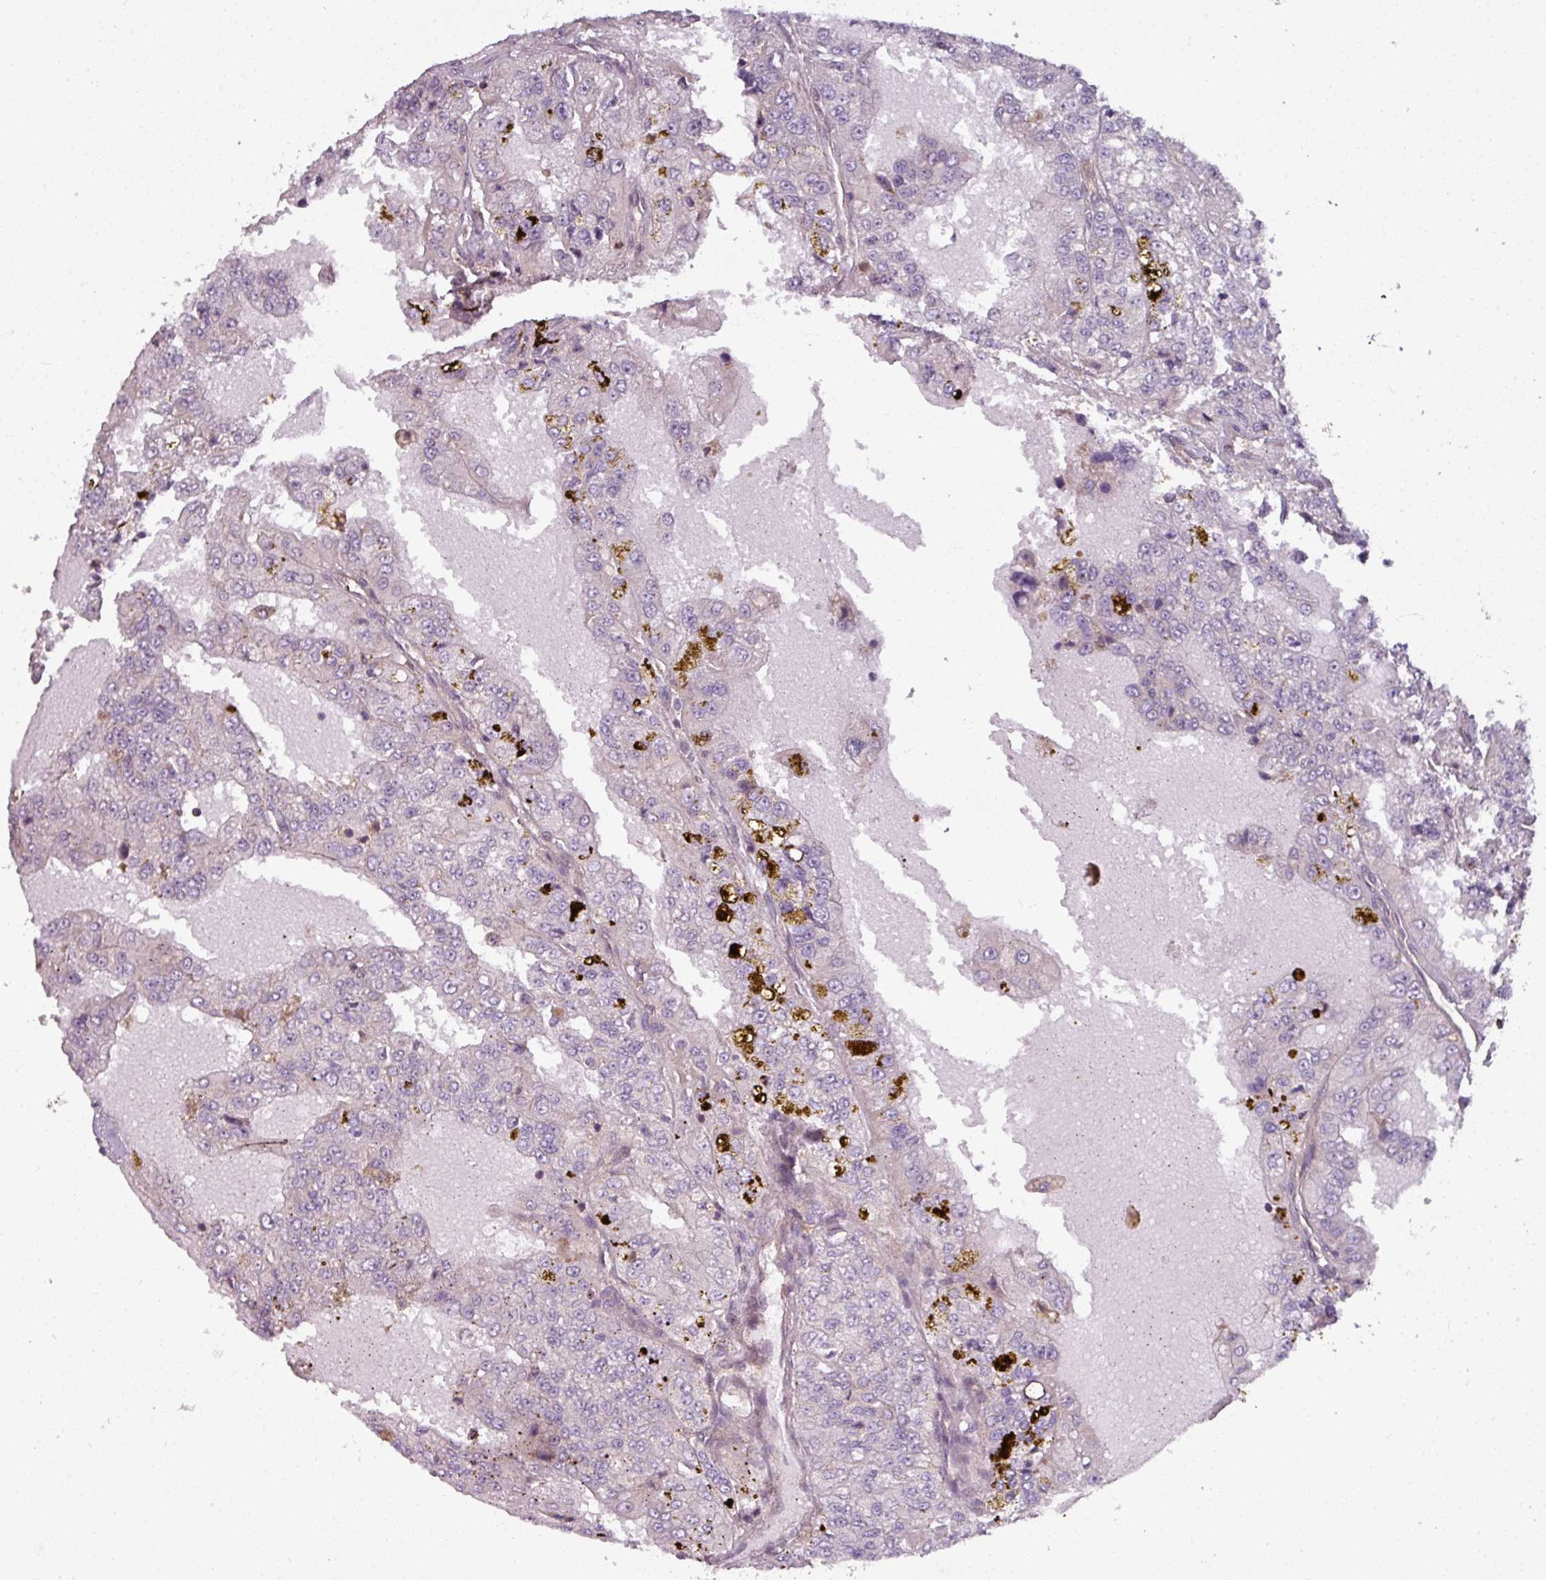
{"staining": {"intensity": "negative", "quantity": "none", "location": "none"}, "tissue": "renal cancer", "cell_type": "Tumor cells", "image_type": "cancer", "snomed": [{"axis": "morphology", "description": "Adenocarcinoma, NOS"}, {"axis": "topography", "description": "Kidney"}], "caption": "Immunohistochemical staining of adenocarcinoma (renal) shows no significant staining in tumor cells.", "gene": "TUSC3", "patient": {"sex": "female", "age": 63}}